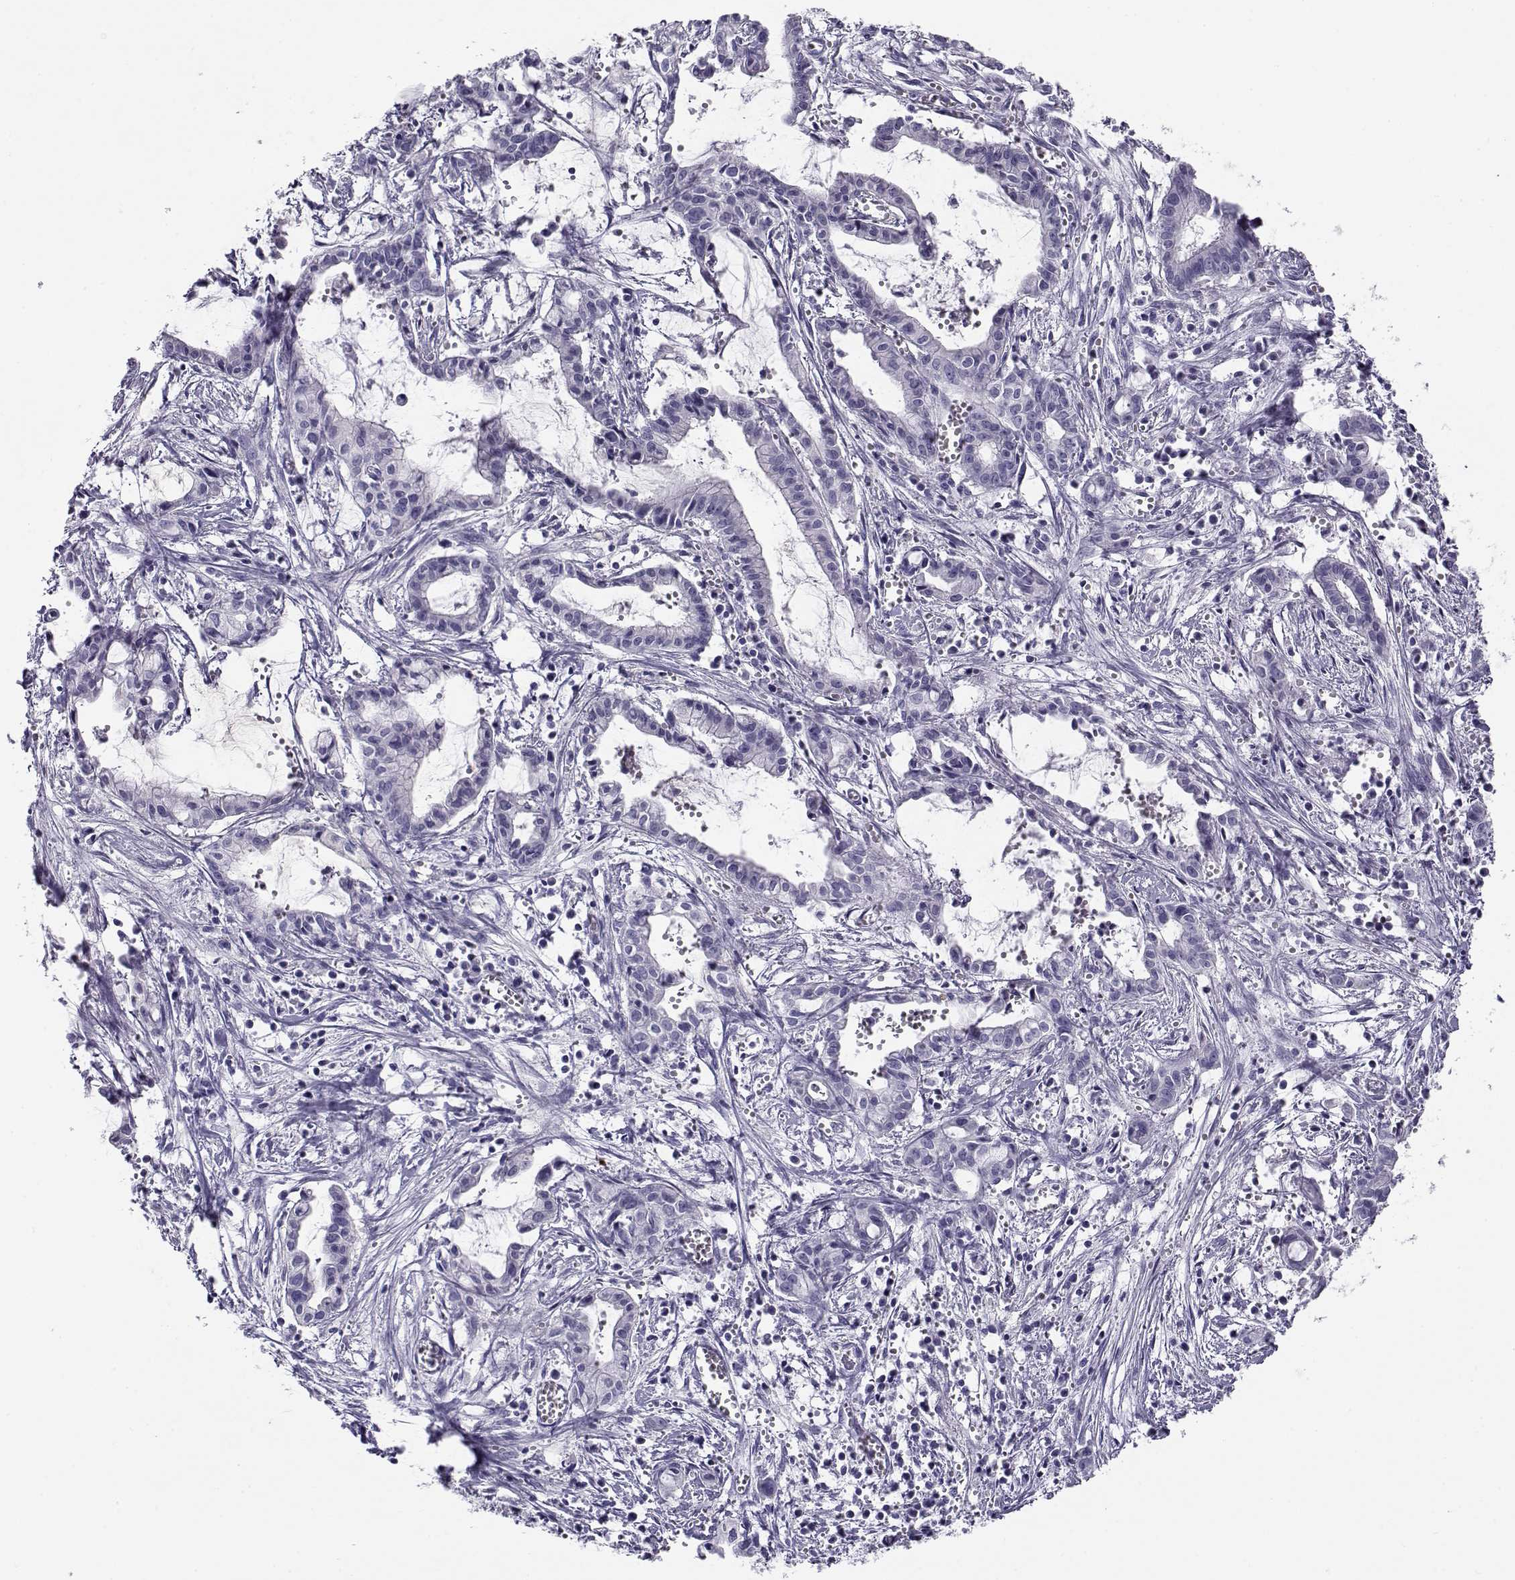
{"staining": {"intensity": "negative", "quantity": "none", "location": "none"}, "tissue": "pancreatic cancer", "cell_type": "Tumor cells", "image_type": "cancer", "snomed": [{"axis": "morphology", "description": "Adenocarcinoma, NOS"}, {"axis": "topography", "description": "Pancreas"}], "caption": "A histopathology image of human pancreatic cancer (adenocarcinoma) is negative for staining in tumor cells.", "gene": "RHOXF2", "patient": {"sex": "male", "age": 48}}